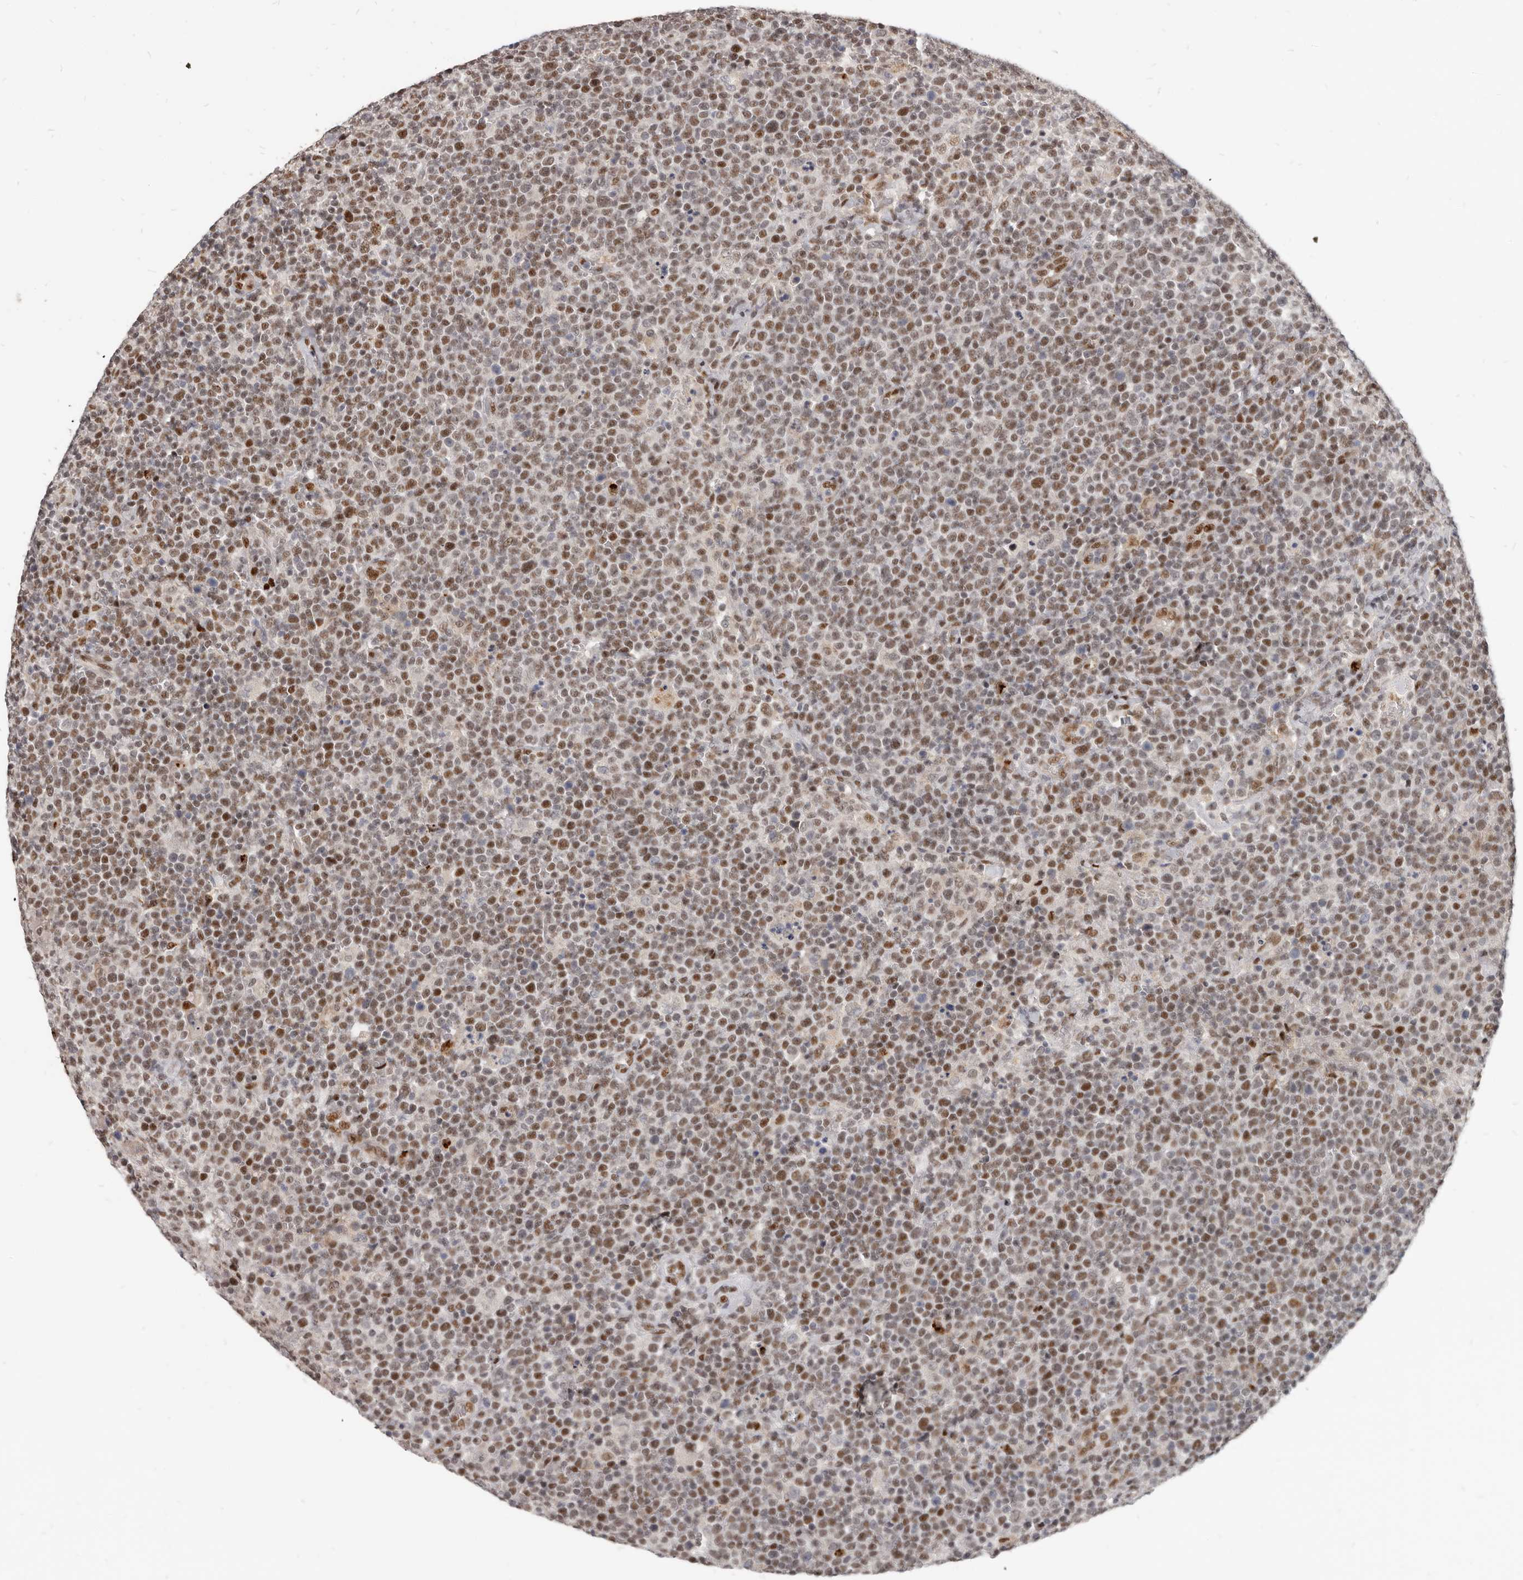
{"staining": {"intensity": "moderate", "quantity": ">75%", "location": "nuclear"}, "tissue": "lymphoma", "cell_type": "Tumor cells", "image_type": "cancer", "snomed": [{"axis": "morphology", "description": "Malignant lymphoma, non-Hodgkin's type, High grade"}, {"axis": "topography", "description": "Lymph node"}], "caption": "Brown immunohistochemical staining in human lymphoma demonstrates moderate nuclear expression in approximately >75% of tumor cells.", "gene": "ATF5", "patient": {"sex": "male", "age": 61}}